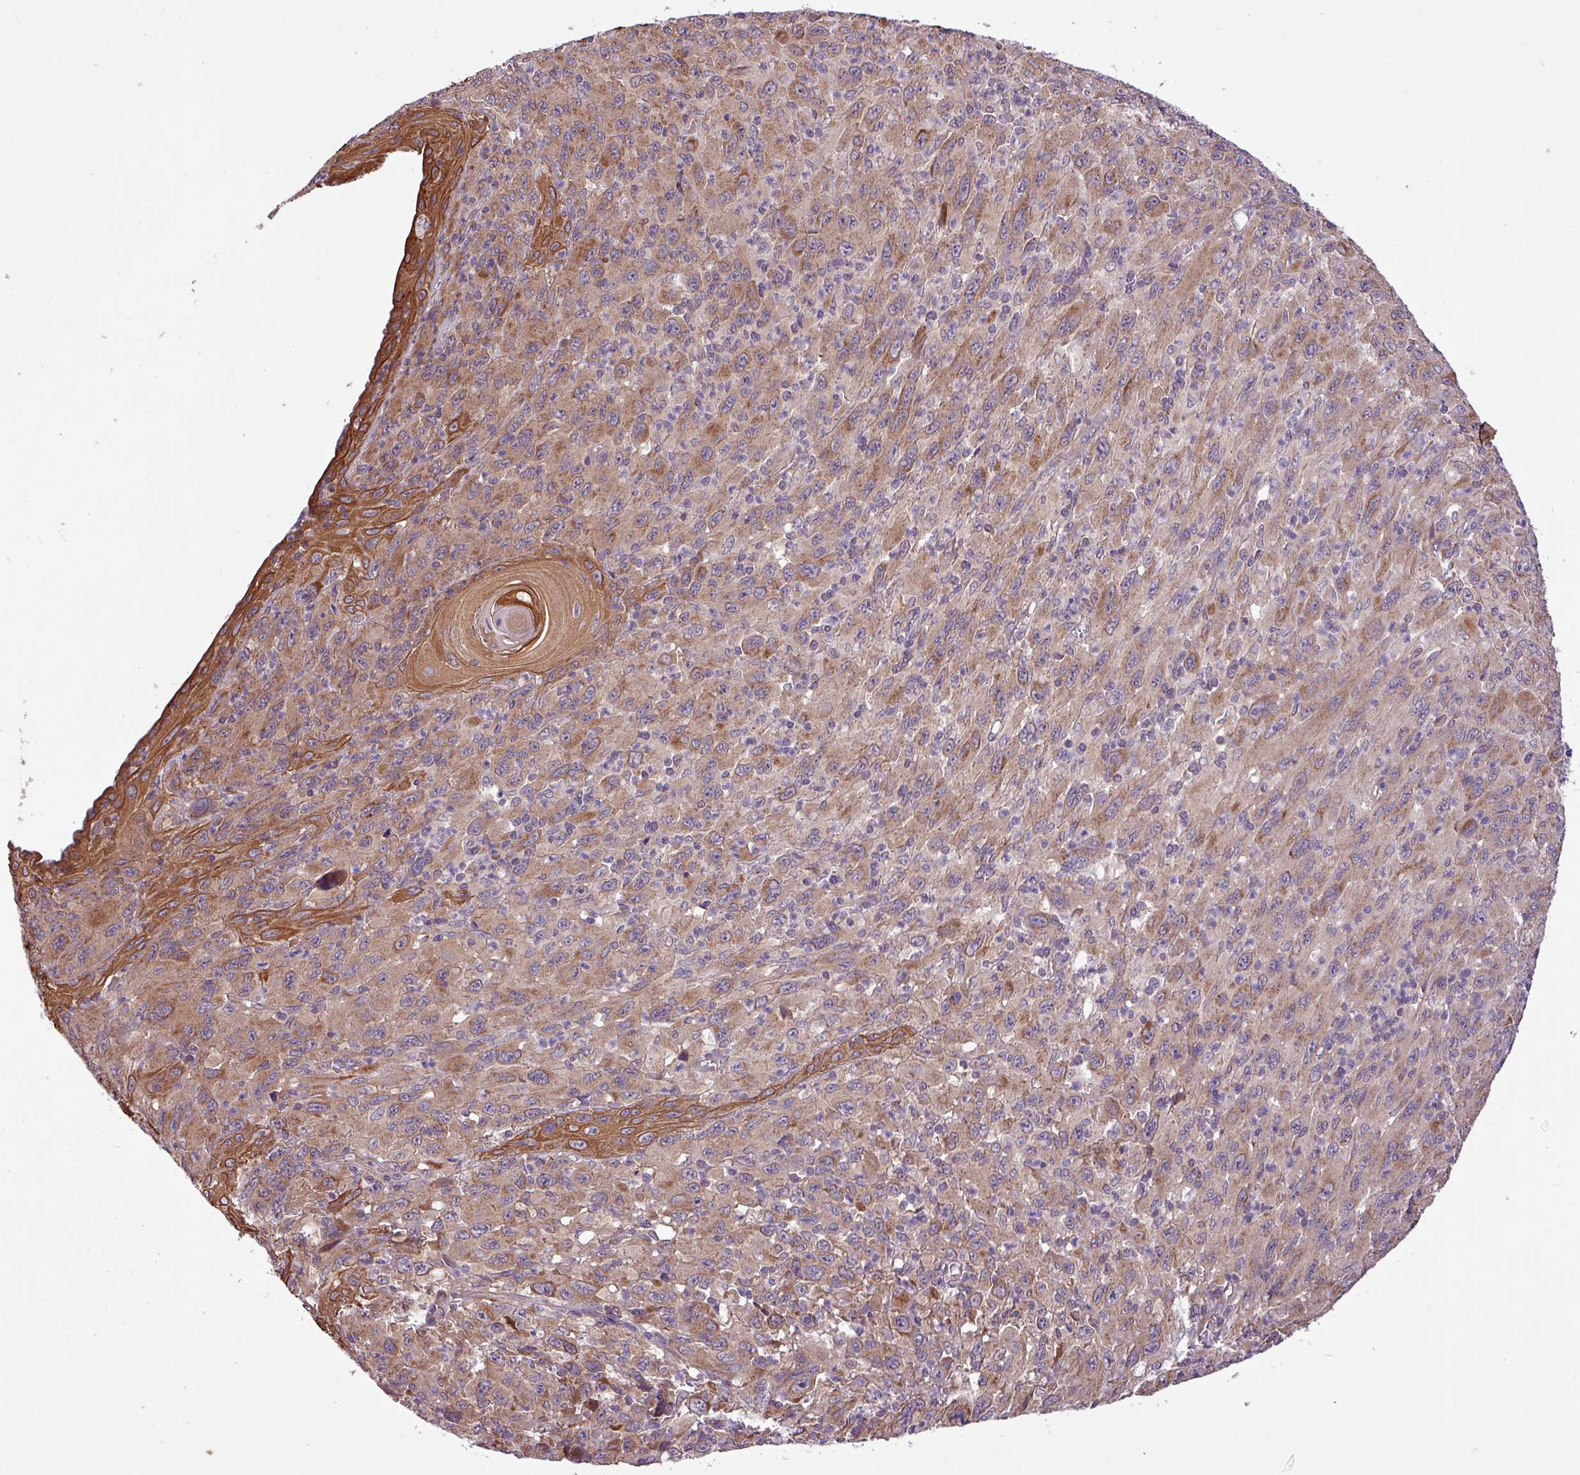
{"staining": {"intensity": "weak", "quantity": ">75%", "location": "cytoplasmic/membranous"}, "tissue": "melanoma", "cell_type": "Tumor cells", "image_type": "cancer", "snomed": [{"axis": "morphology", "description": "Malignant melanoma, Metastatic site"}, {"axis": "topography", "description": "Skin"}], "caption": "Malignant melanoma (metastatic site) stained for a protein (brown) demonstrates weak cytoplasmic/membranous positive expression in about >75% of tumor cells.", "gene": "TIMM10B", "patient": {"sex": "female", "age": 56}}